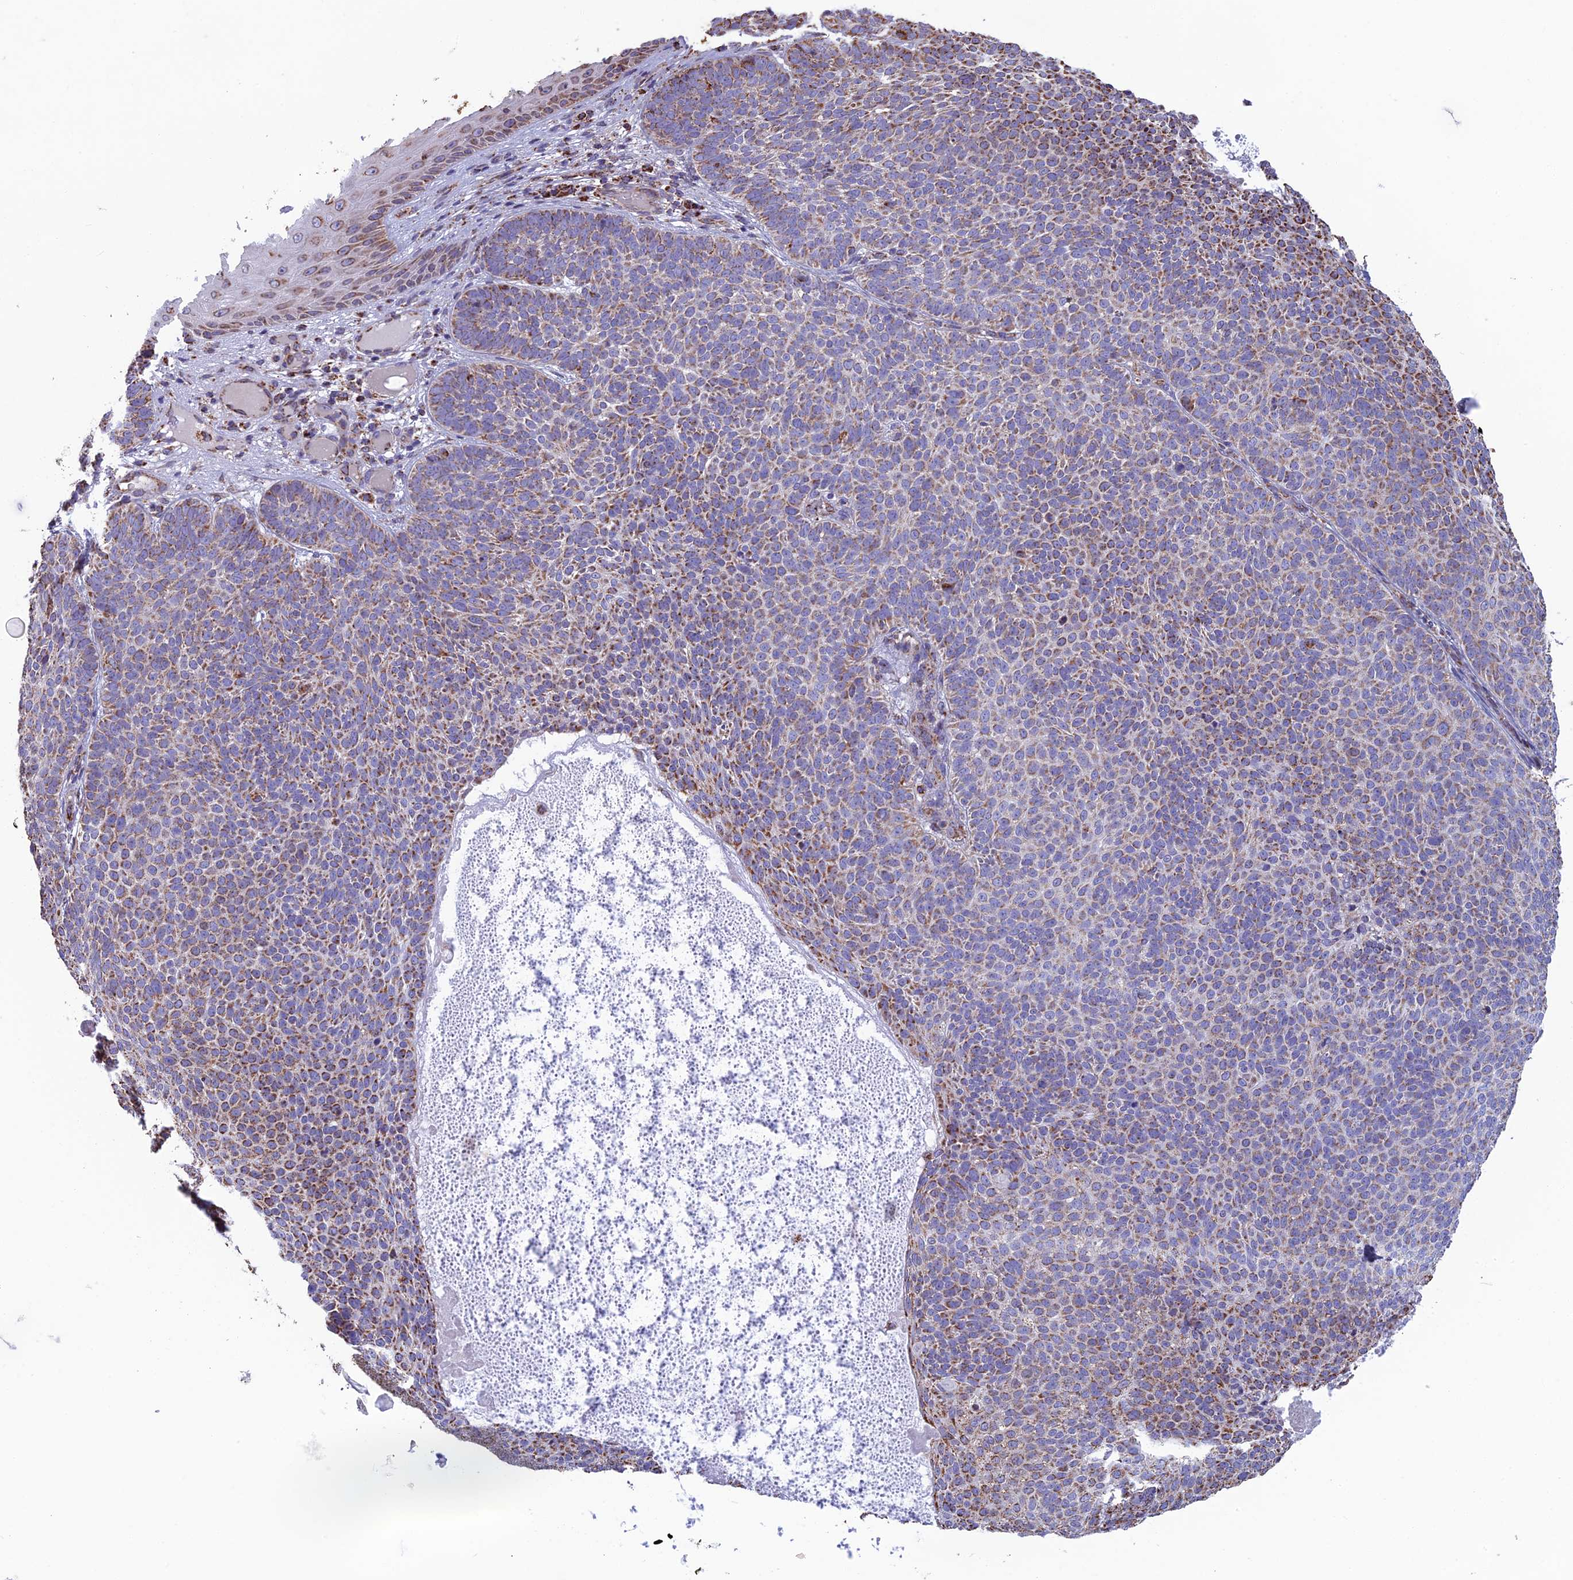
{"staining": {"intensity": "moderate", "quantity": "25%-75%", "location": "cytoplasmic/membranous"}, "tissue": "skin cancer", "cell_type": "Tumor cells", "image_type": "cancer", "snomed": [{"axis": "morphology", "description": "Basal cell carcinoma"}, {"axis": "topography", "description": "Skin"}], "caption": "Skin cancer was stained to show a protein in brown. There is medium levels of moderate cytoplasmic/membranous staining in approximately 25%-75% of tumor cells.", "gene": "CS", "patient": {"sex": "male", "age": 85}}